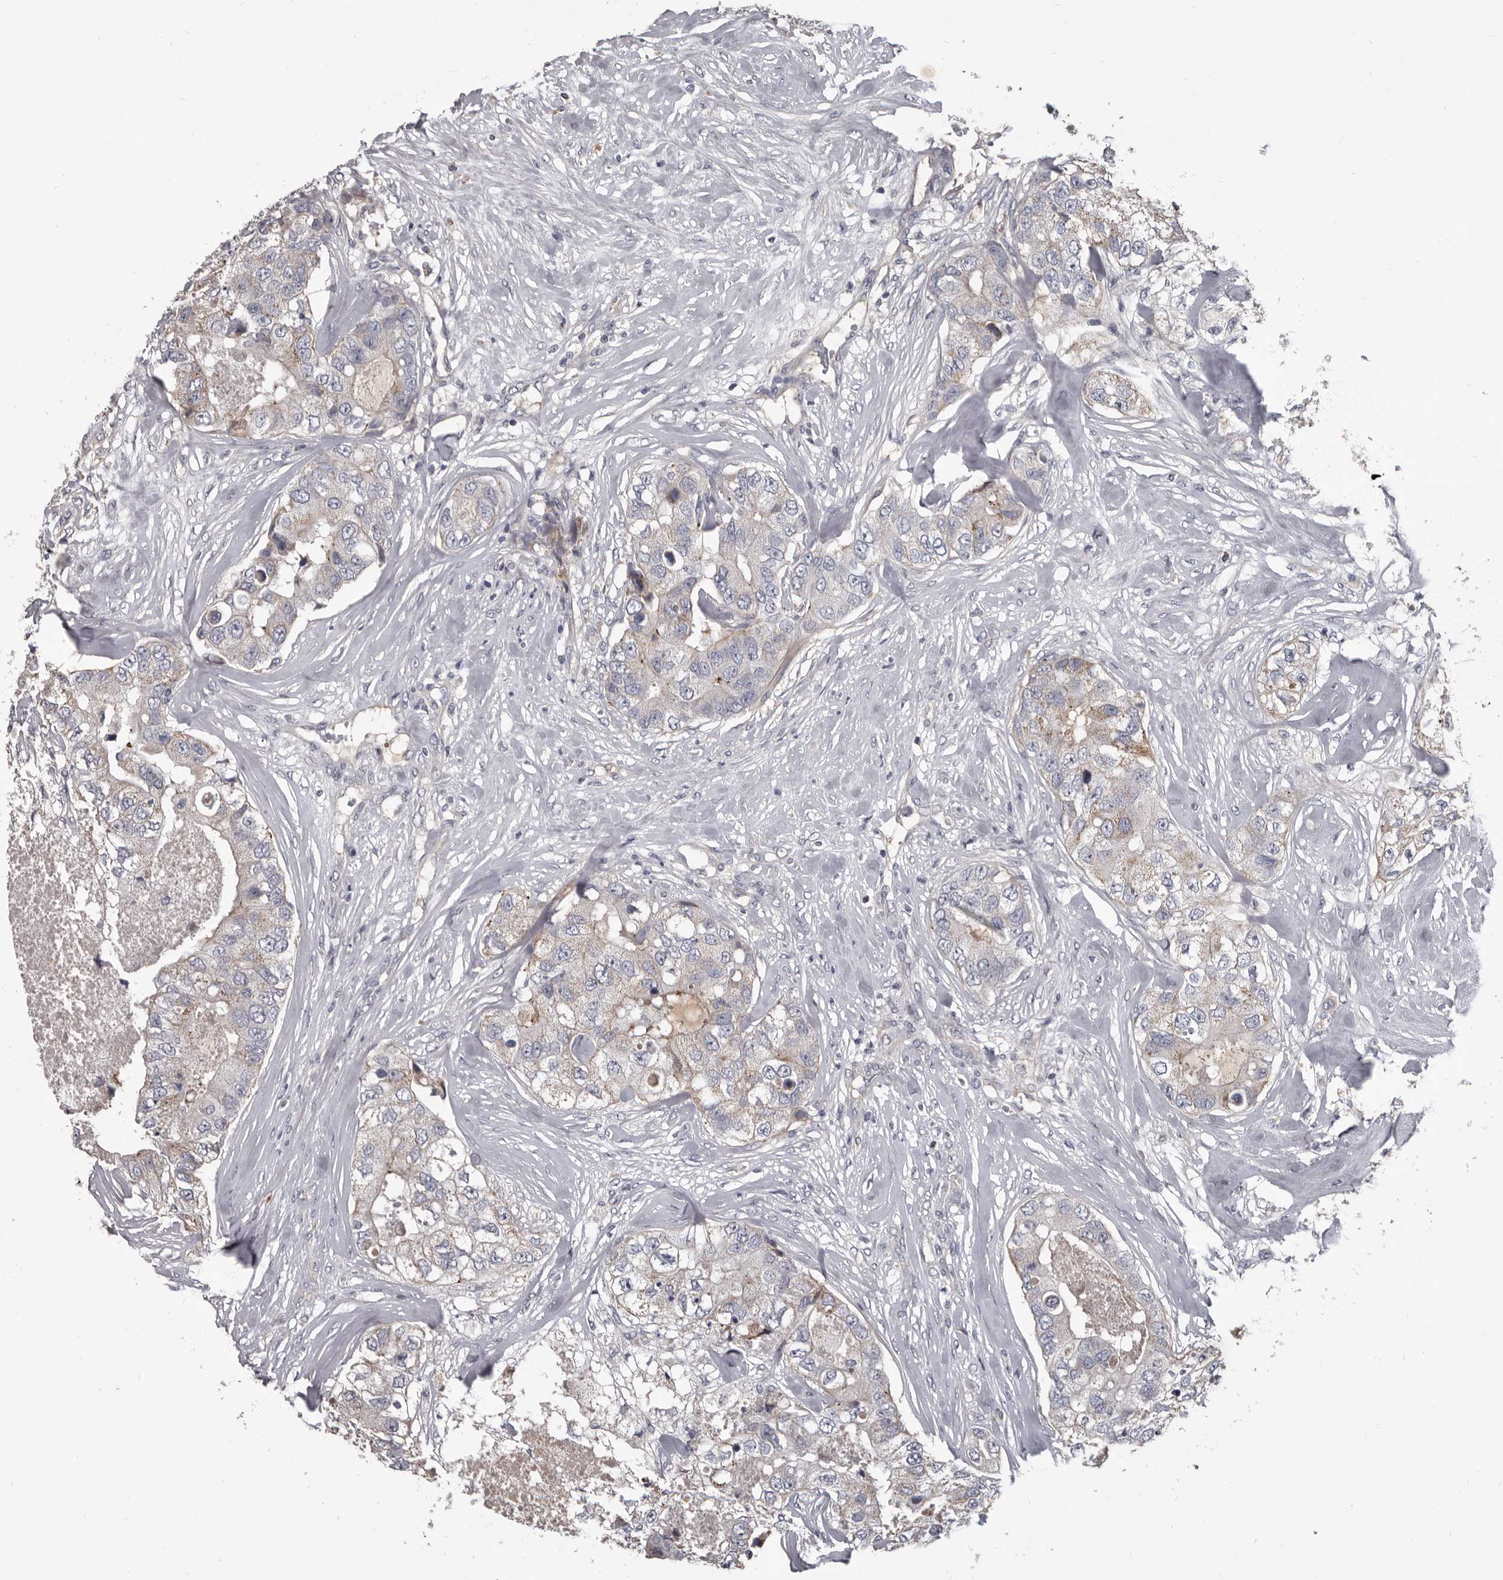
{"staining": {"intensity": "weak", "quantity": "<25%", "location": "cytoplasmic/membranous"}, "tissue": "breast cancer", "cell_type": "Tumor cells", "image_type": "cancer", "snomed": [{"axis": "morphology", "description": "Duct carcinoma"}, {"axis": "topography", "description": "Breast"}], "caption": "Tumor cells are negative for protein expression in human breast cancer (invasive ductal carcinoma).", "gene": "ALDH5A1", "patient": {"sex": "female", "age": 62}}